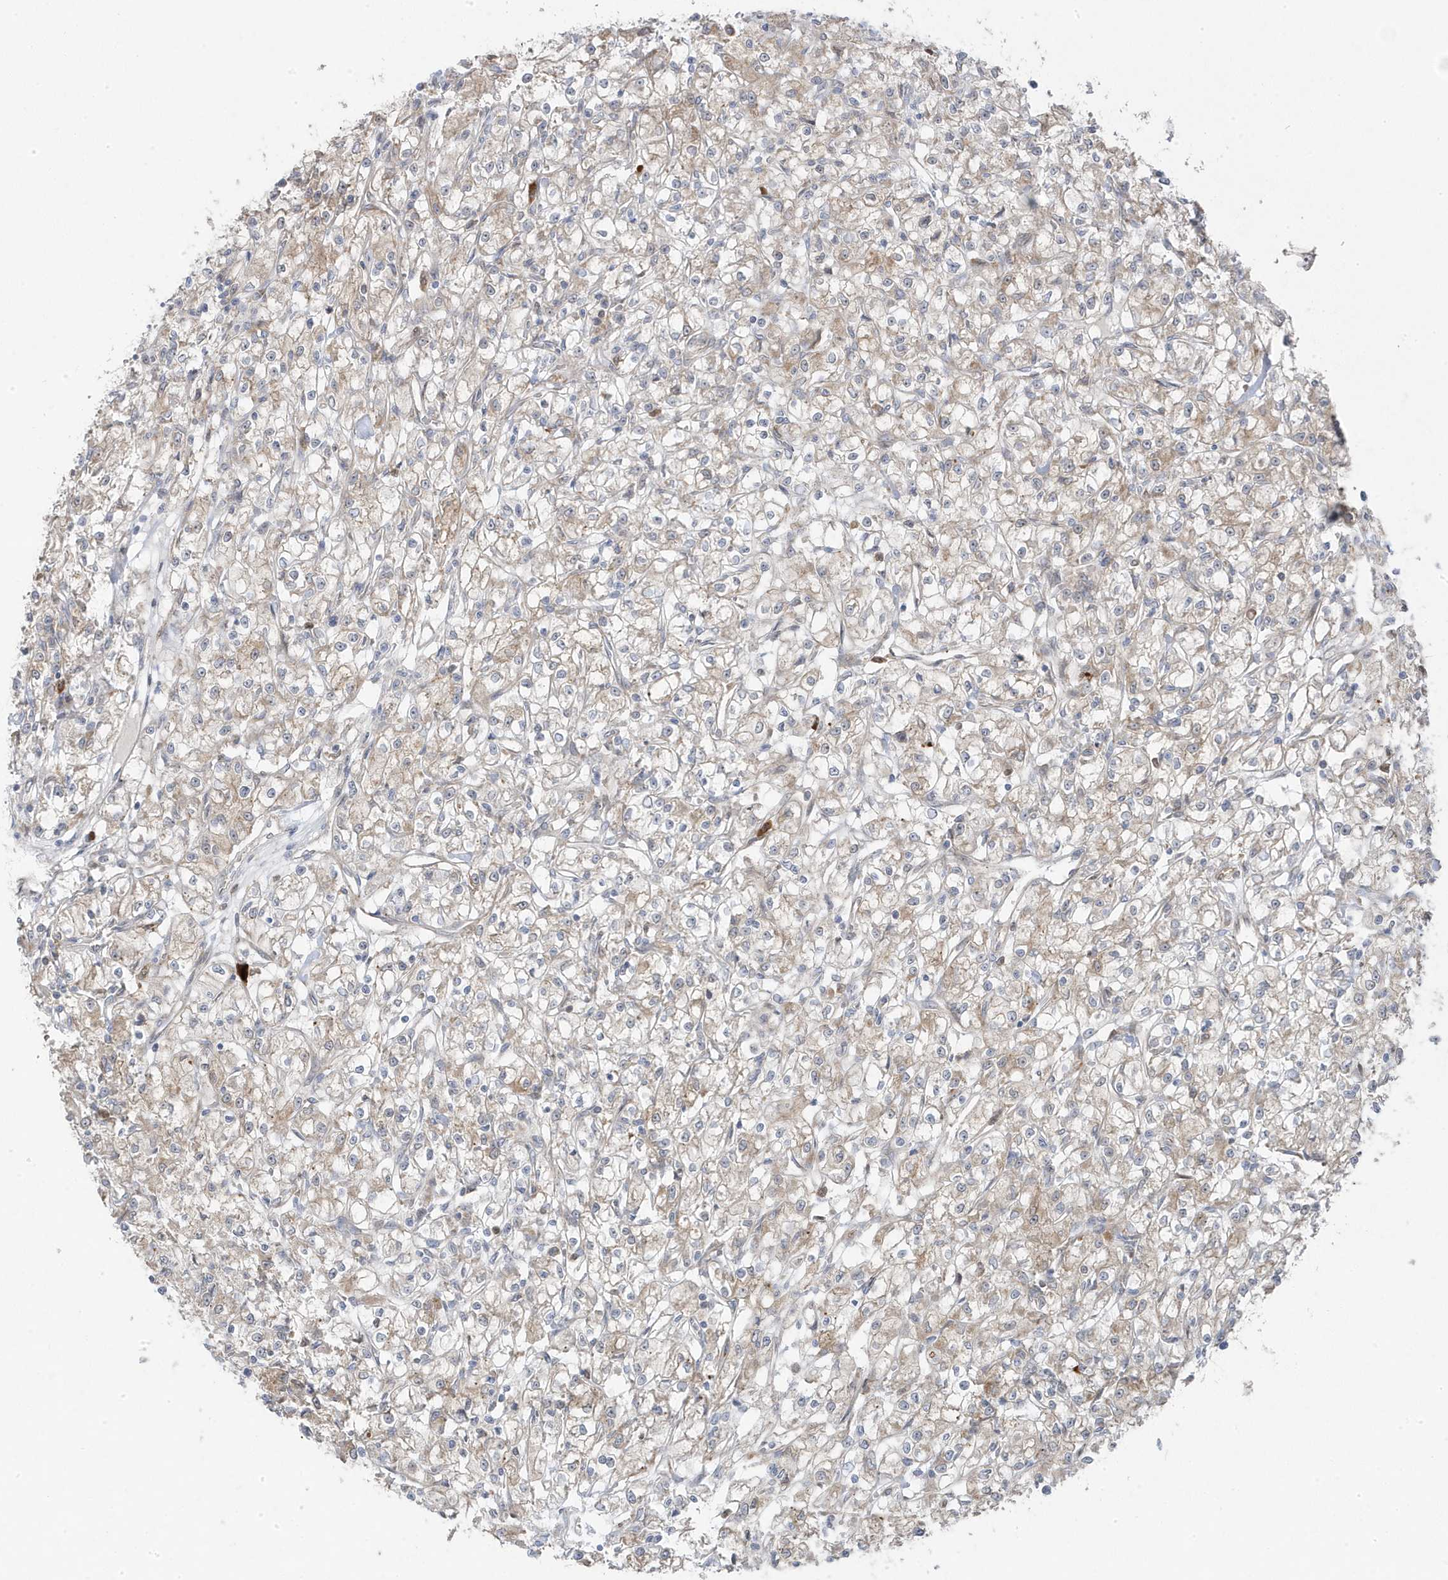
{"staining": {"intensity": "weak", "quantity": "<25%", "location": "cytoplasmic/membranous"}, "tissue": "renal cancer", "cell_type": "Tumor cells", "image_type": "cancer", "snomed": [{"axis": "morphology", "description": "Adenocarcinoma, NOS"}, {"axis": "topography", "description": "Kidney"}], "caption": "DAB immunohistochemical staining of human renal cancer (adenocarcinoma) demonstrates no significant expression in tumor cells.", "gene": "ZNF654", "patient": {"sex": "female", "age": 59}}